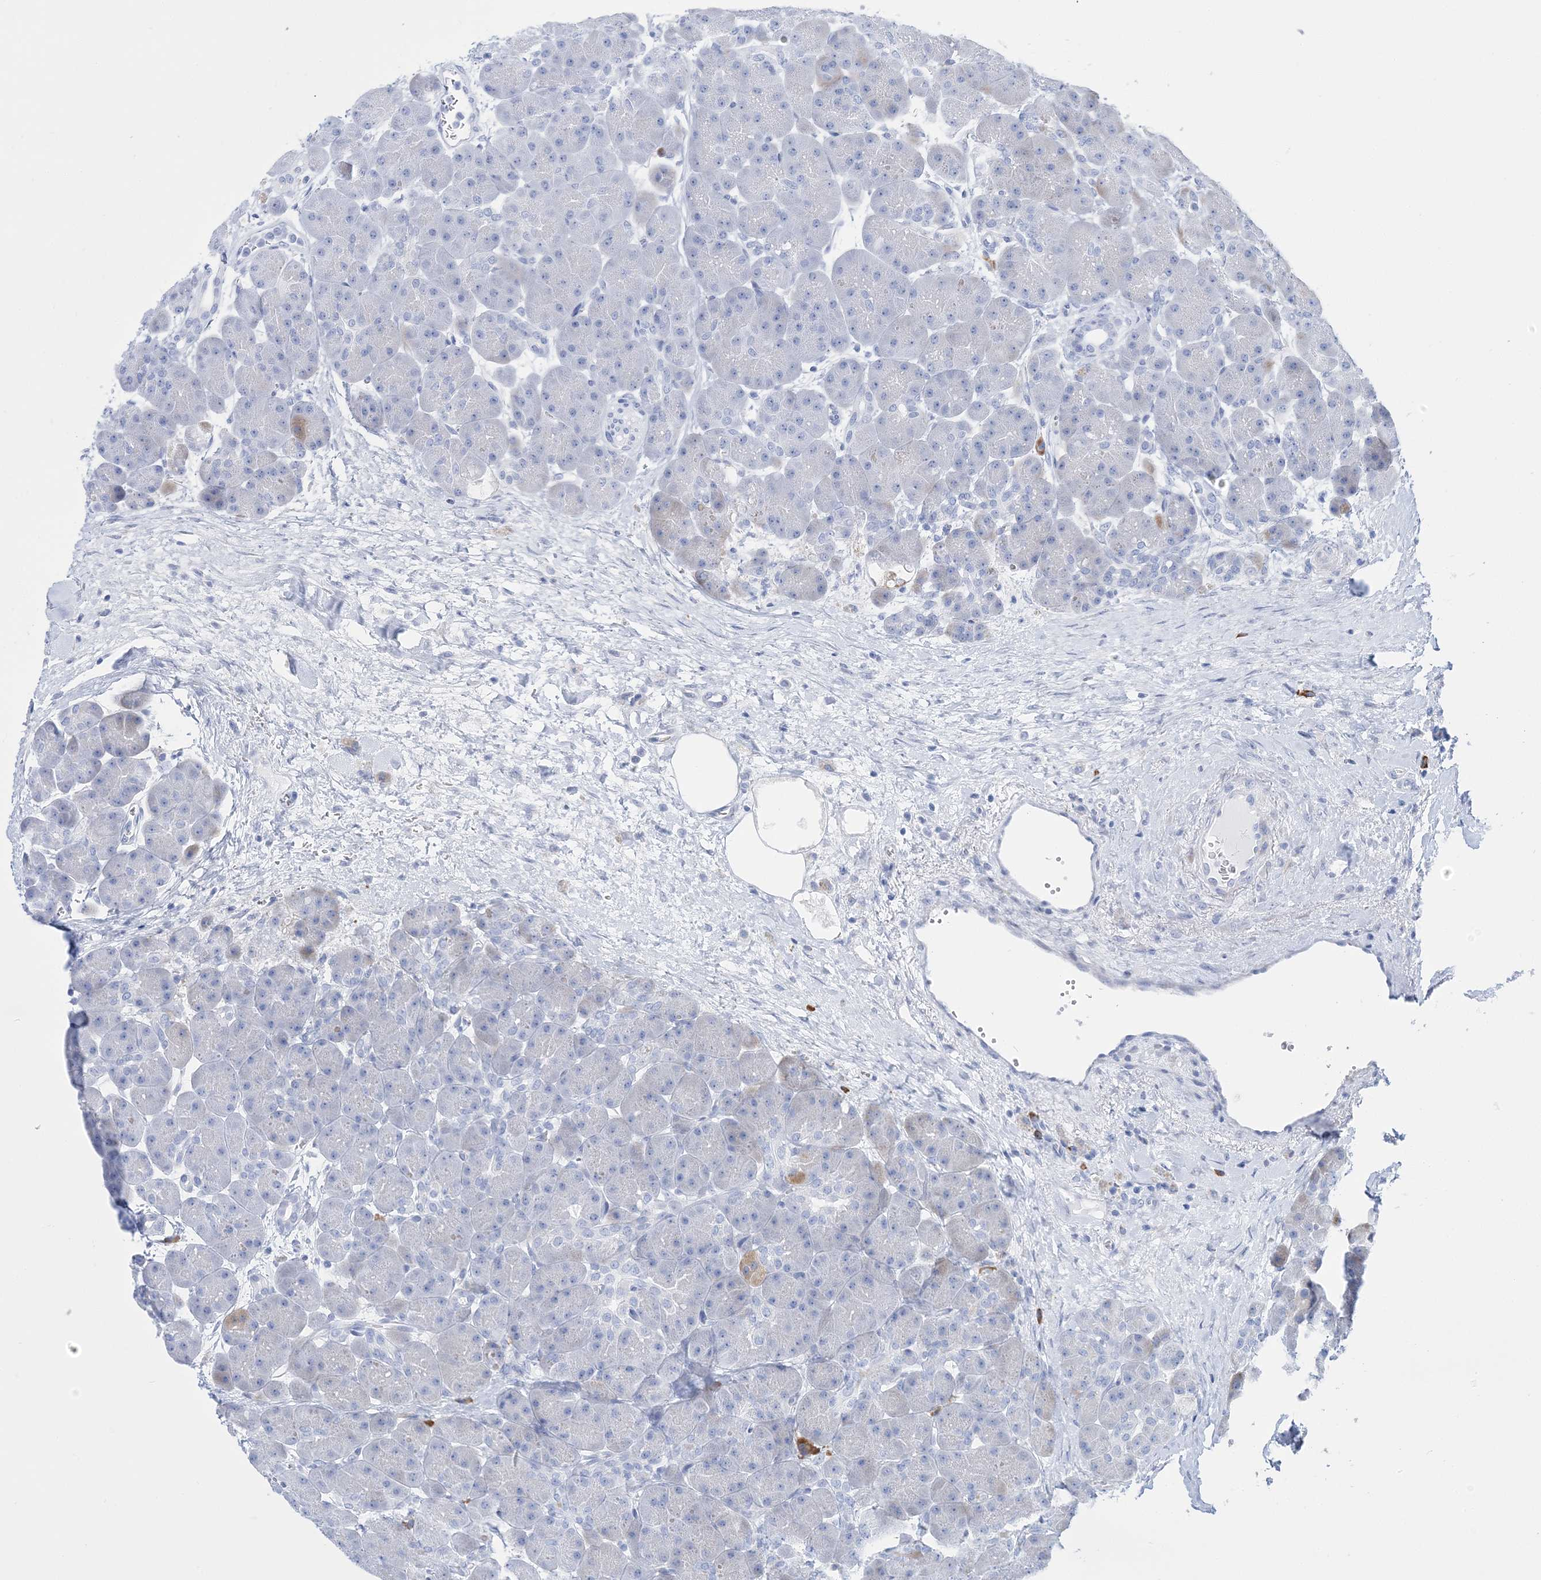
{"staining": {"intensity": "weak", "quantity": "<25%", "location": "cytoplasmic/membranous"}, "tissue": "pancreas", "cell_type": "Exocrine glandular cells", "image_type": "normal", "snomed": [{"axis": "morphology", "description": "Normal tissue, NOS"}, {"axis": "topography", "description": "Pancreas"}], "caption": "This photomicrograph is of normal pancreas stained with IHC to label a protein in brown with the nuclei are counter-stained blue. There is no positivity in exocrine glandular cells.", "gene": "TSPYL6", "patient": {"sex": "male", "age": 66}}